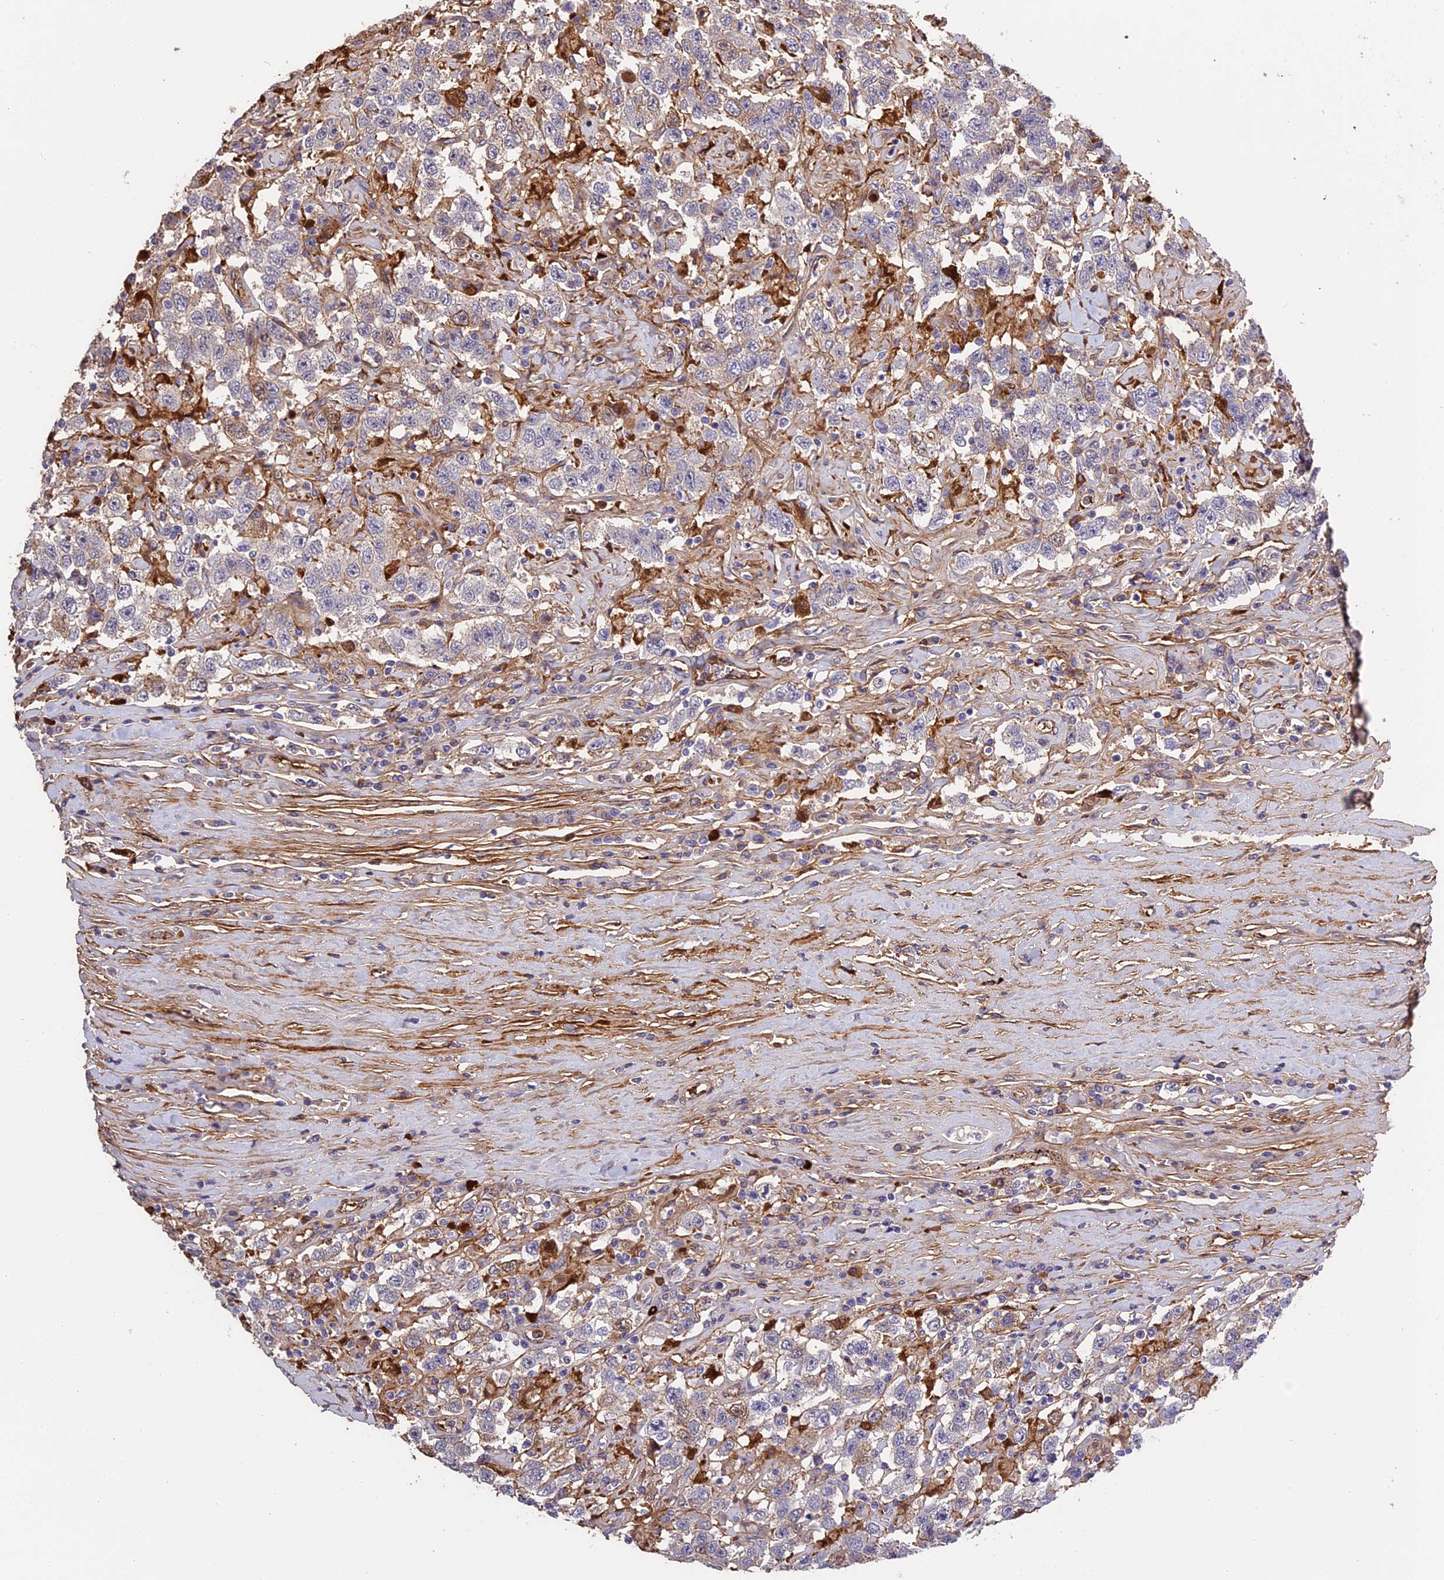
{"staining": {"intensity": "negative", "quantity": "none", "location": "none"}, "tissue": "testis cancer", "cell_type": "Tumor cells", "image_type": "cancer", "snomed": [{"axis": "morphology", "description": "Seminoma, NOS"}, {"axis": "topography", "description": "Testis"}], "caption": "Tumor cells show no significant positivity in testis seminoma.", "gene": "MFSD2A", "patient": {"sex": "male", "age": 41}}